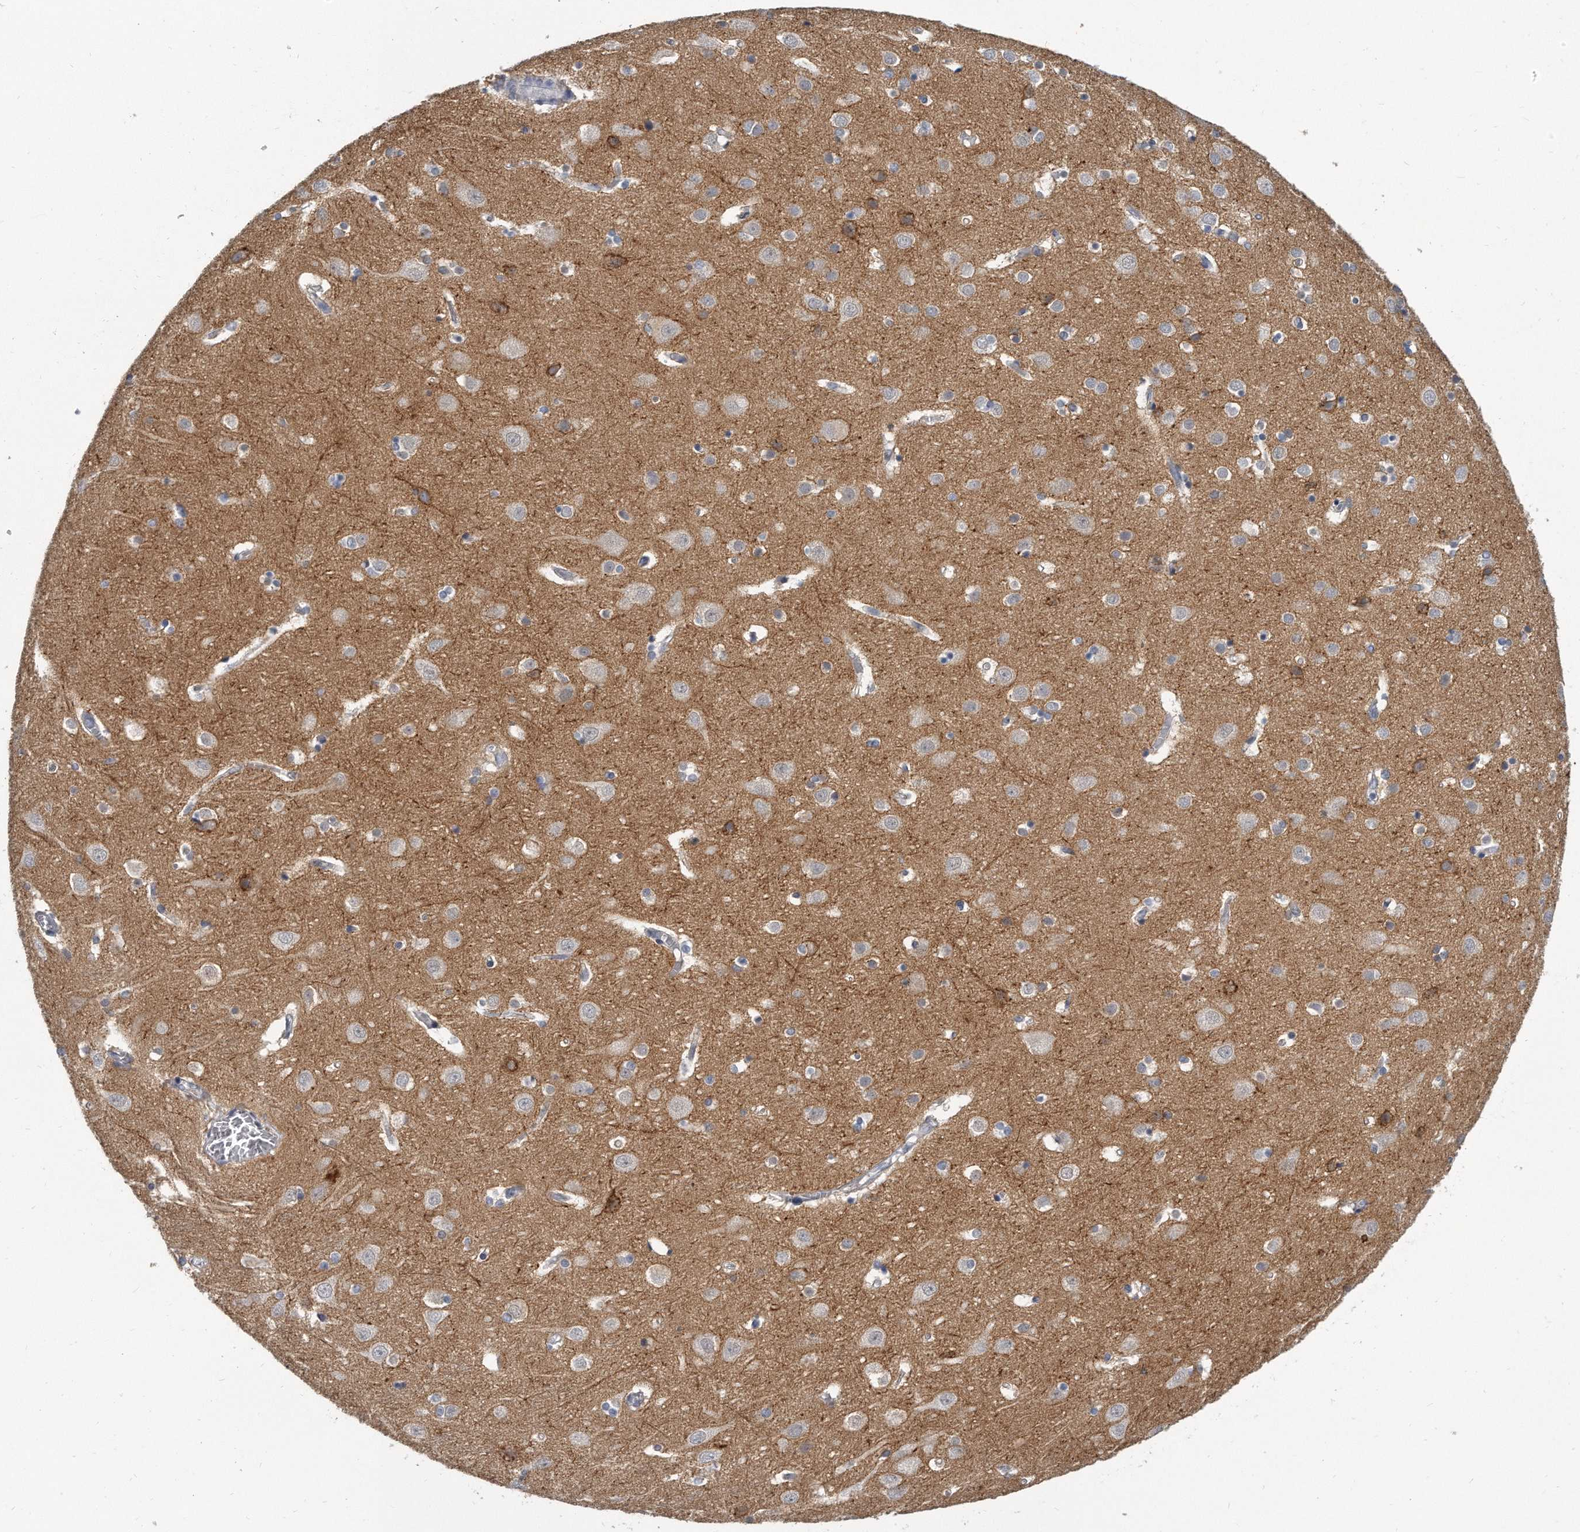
{"staining": {"intensity": "negative", "quantity": "none", "location": "none"}, "tissue": "cerebral cortex", "cell_type": "Endothelial cells", "image_type": "normal", "snomed": [{"axis": "morphology", "description": "Normal tissue, NOS"}, {"axis": "topography", "description": "Cerebral cortex"}], "caption": "IHC of normal cerebral cortex reveals no staining in endothelial cells.", "gene": "KLHL7", "patient": {"sex": "male", "age": 54}}